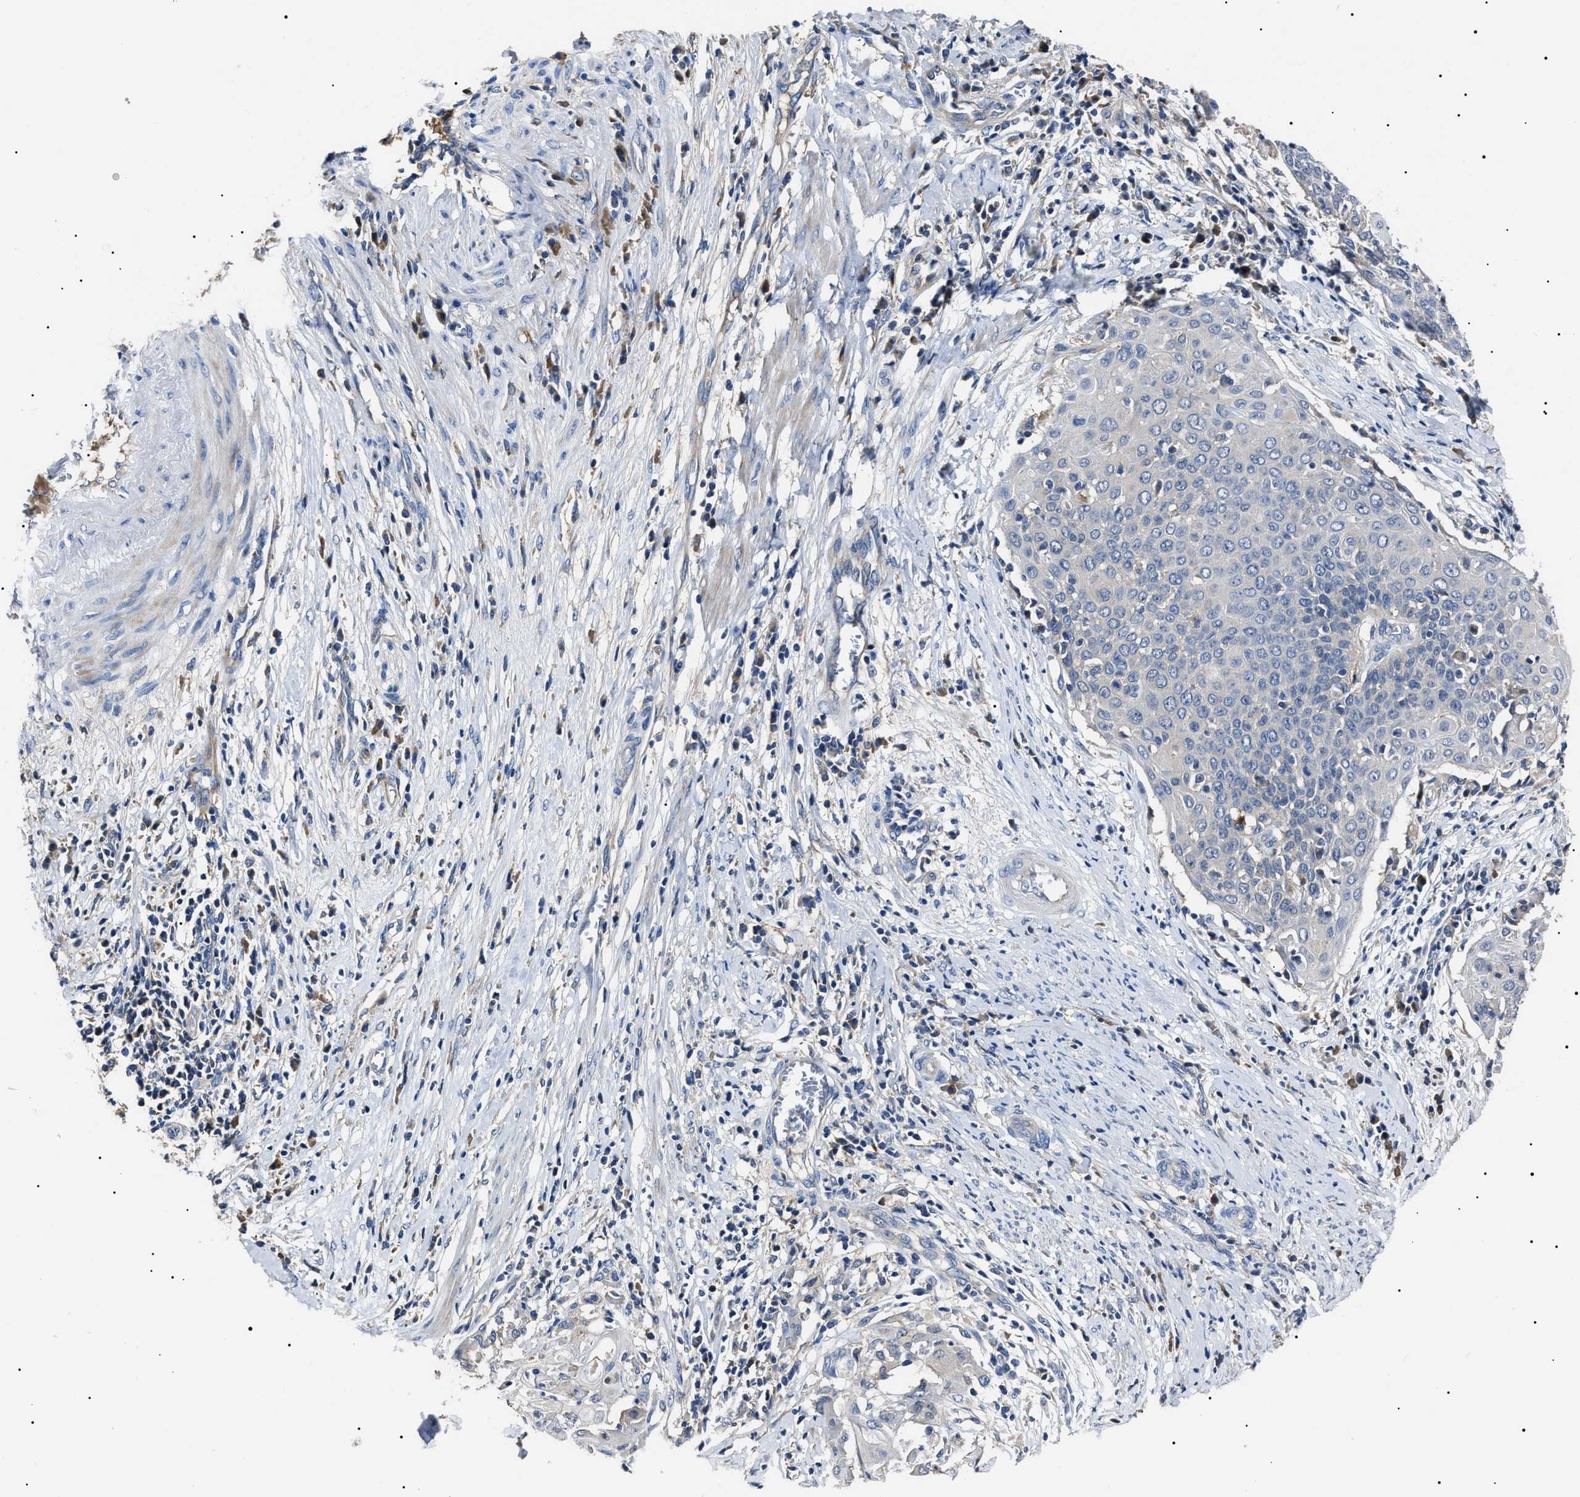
{"staining": {"intensity": "negative", "quantity": "none", "location": "none"}, "tissue": "cervical cancer", "cell_type": "Tumor cells", "image_type": "cancer", "snomed": [{"axis": "morphology", "description": "Squamous cell carcinoma, NOS"}, {"axis": "topography", "description": "Cervix"}], "caption": "Immunohistochemical staining of cervical cancer (squamous cell carcinoma) demonstrates no significant expression in tumor cells.", "gene": "IFT81", "patient": {"sex": "female", "age": 39}}